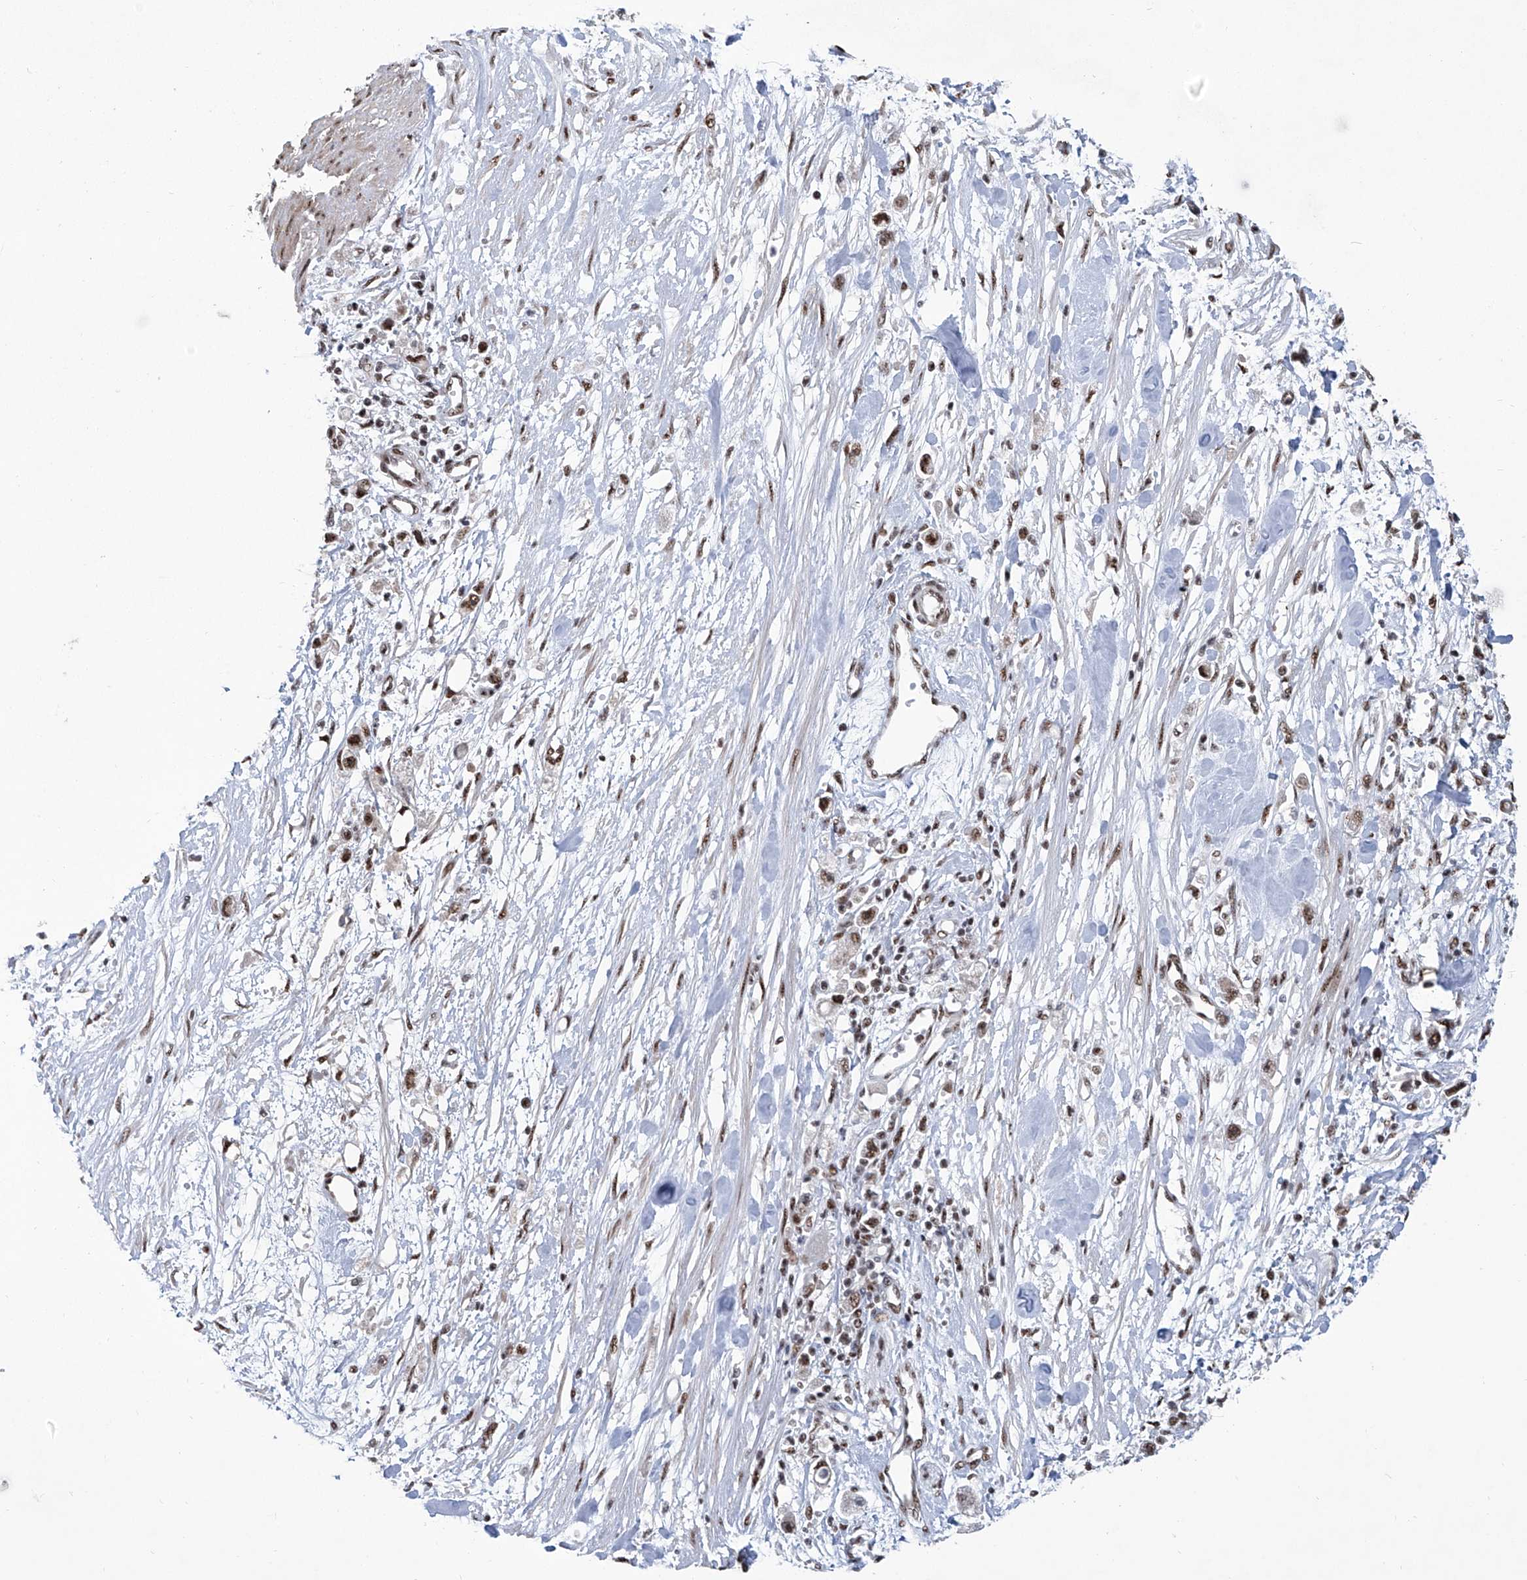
{"staining": {"intensity": "moderate", "quantity": ">75%", "location": "nuclear"}, "tissue": "stomach cancer", "cell_type": "Tumor cells", "image_type": "cancer", "snomed": [{"axis": "morphology", "description": "Adenocarcinoma, NOS"}, {"axis": "topography", "description": "Stomach"}], "caption": "A medium amount of moderate nuclear positivity is present in approximately >75% of tumor cells in adenocarcinoma (stomach) tissue. (DAB (3,3'-diaminobenzidine) = brown stain, brightfield microscopy at high magnification).", "gene": "FBXL4", "patient": {"sex": "female", "age": 59}}